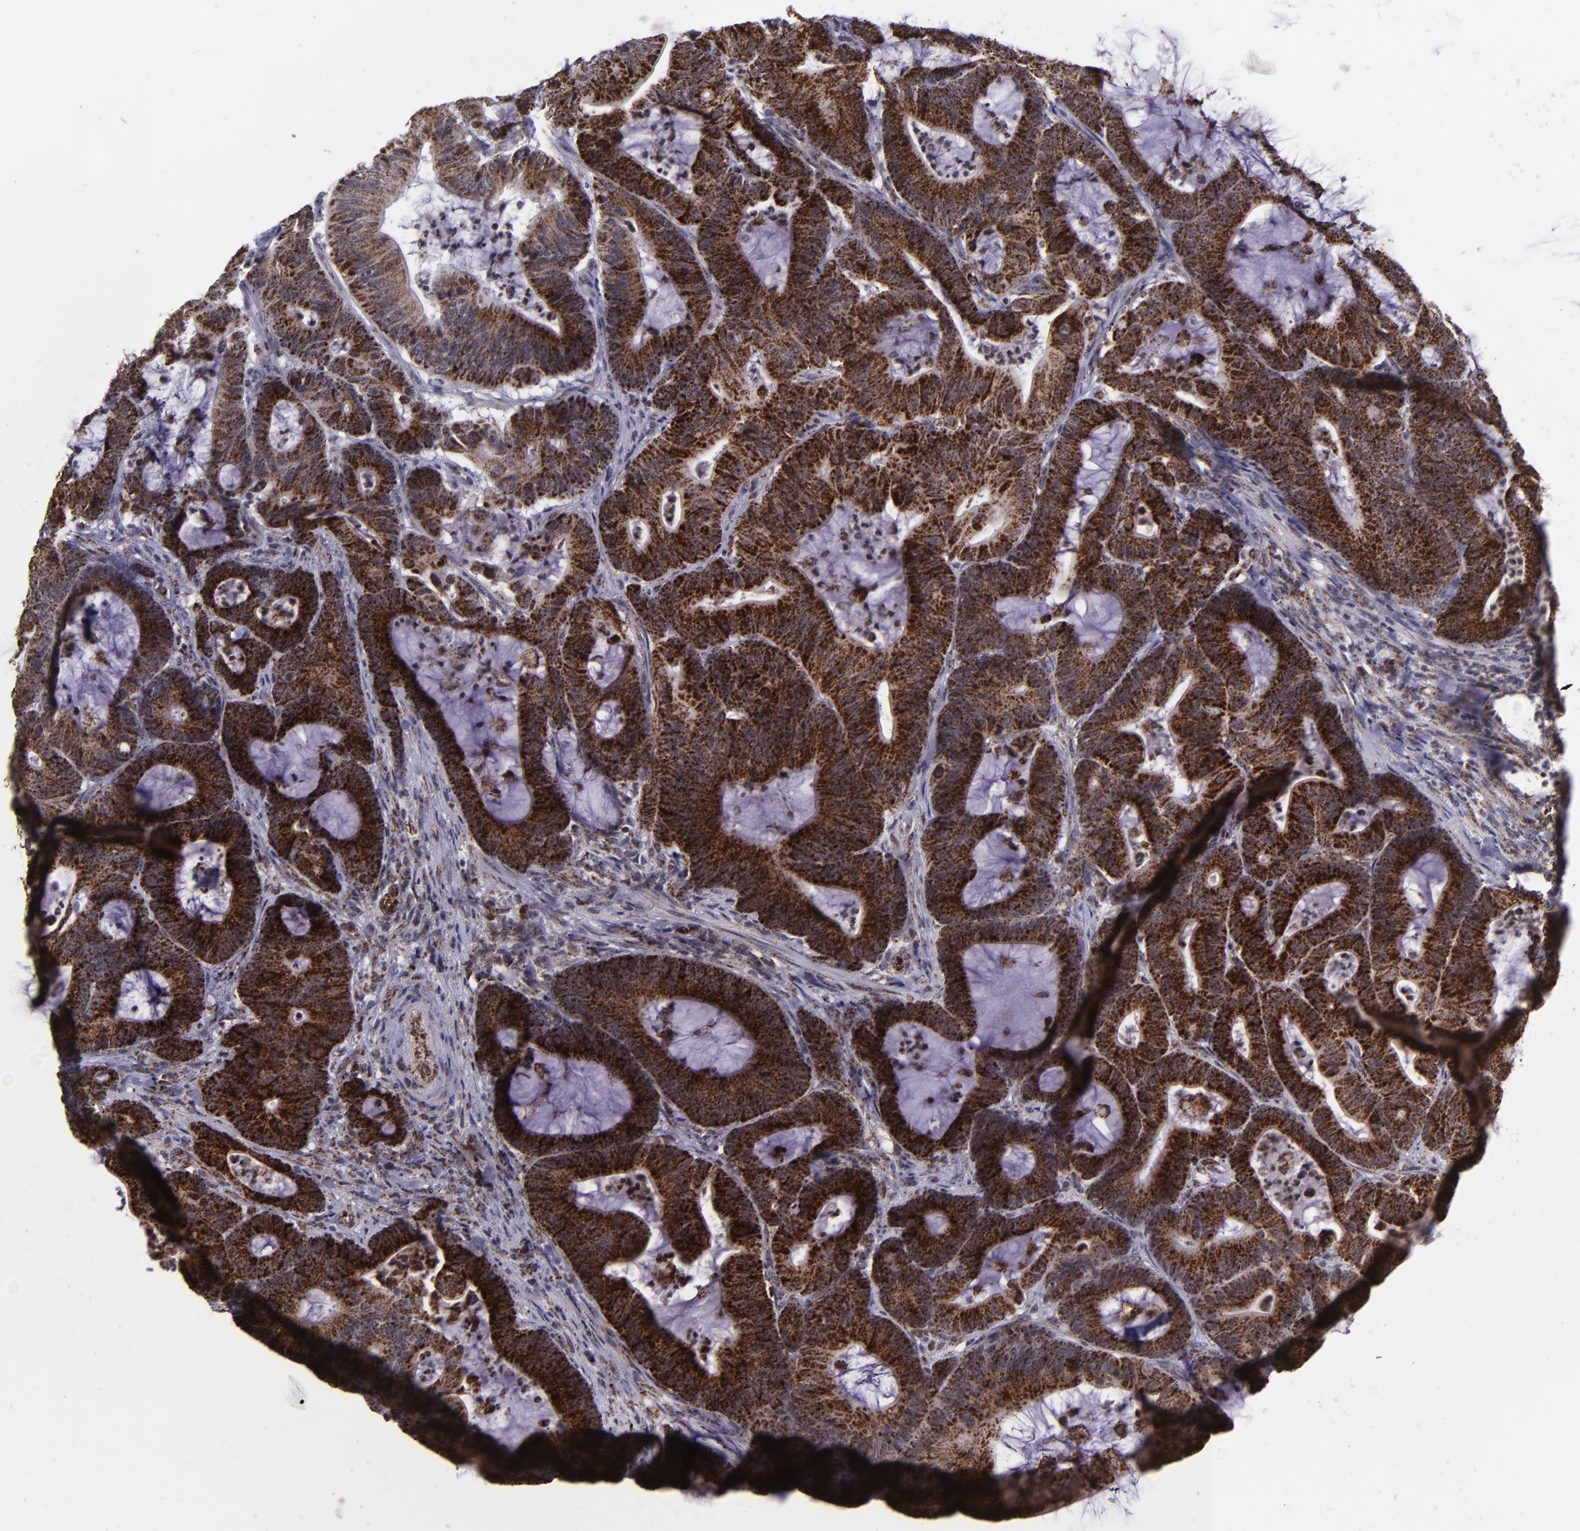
{"staining": {"intensity": "strong", "quantity": ">75%", "location": "cytoplasmic/membranous"}, "tissue": "colorectal cancer", "cell_type": "Tumor cells", "image_type": "cancer", "snomed": [{"axis": "morphology", "description": "Adenocarcinoma, NOS"}, {"axis": "topography", "description": "Colon"}], "caption": "This is a photomicrograph of IHC staining of colorectal adenocarcinoma, which shows strong expression in the cytoplasmic/membranous of tumor cells.", "gene": "LONP1", "patient": {"sex": "female", "age": 84}}